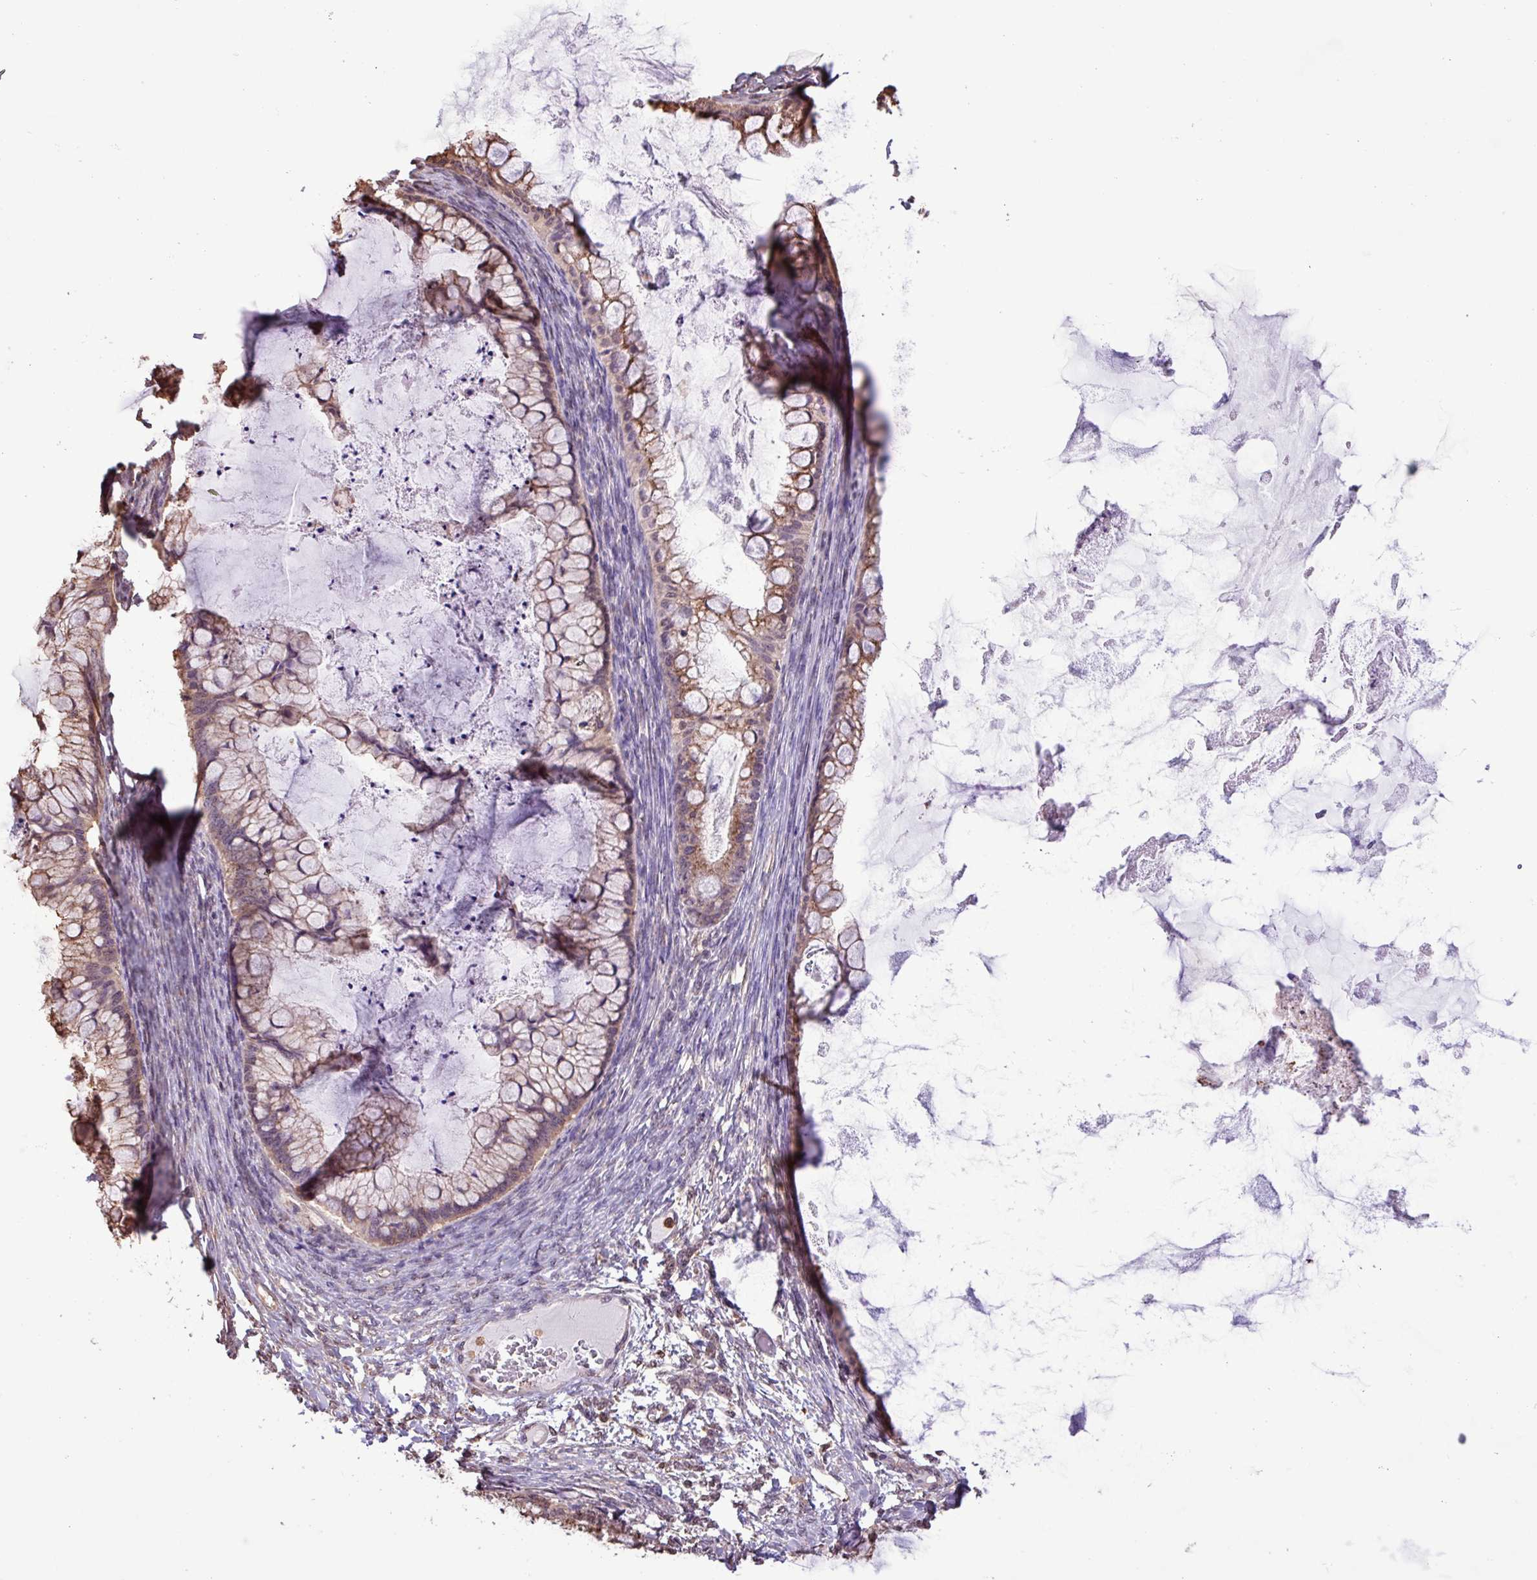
{"staining": {"intensity": "moderate", "quantity": ">75%", "location": "cytoplasmic/membranous"}, "tissue": "ovarian cancer", "cell_type": "Tumor cells", "image_type": "cancer", "snomed": [{"axis": "morphology", "description": "Cystadenocarcinoma, mucinous, NOS"}, {"axis": "topography", "description": "Ovary"}], "caption": "Ovarian cancer stained for a protein (brown) displays moderate cytoplasmic/membranous positive expression in about >75% of tumor cells.", "gene": "CHST11", "patient": {"sex": "female", "age": 35}}